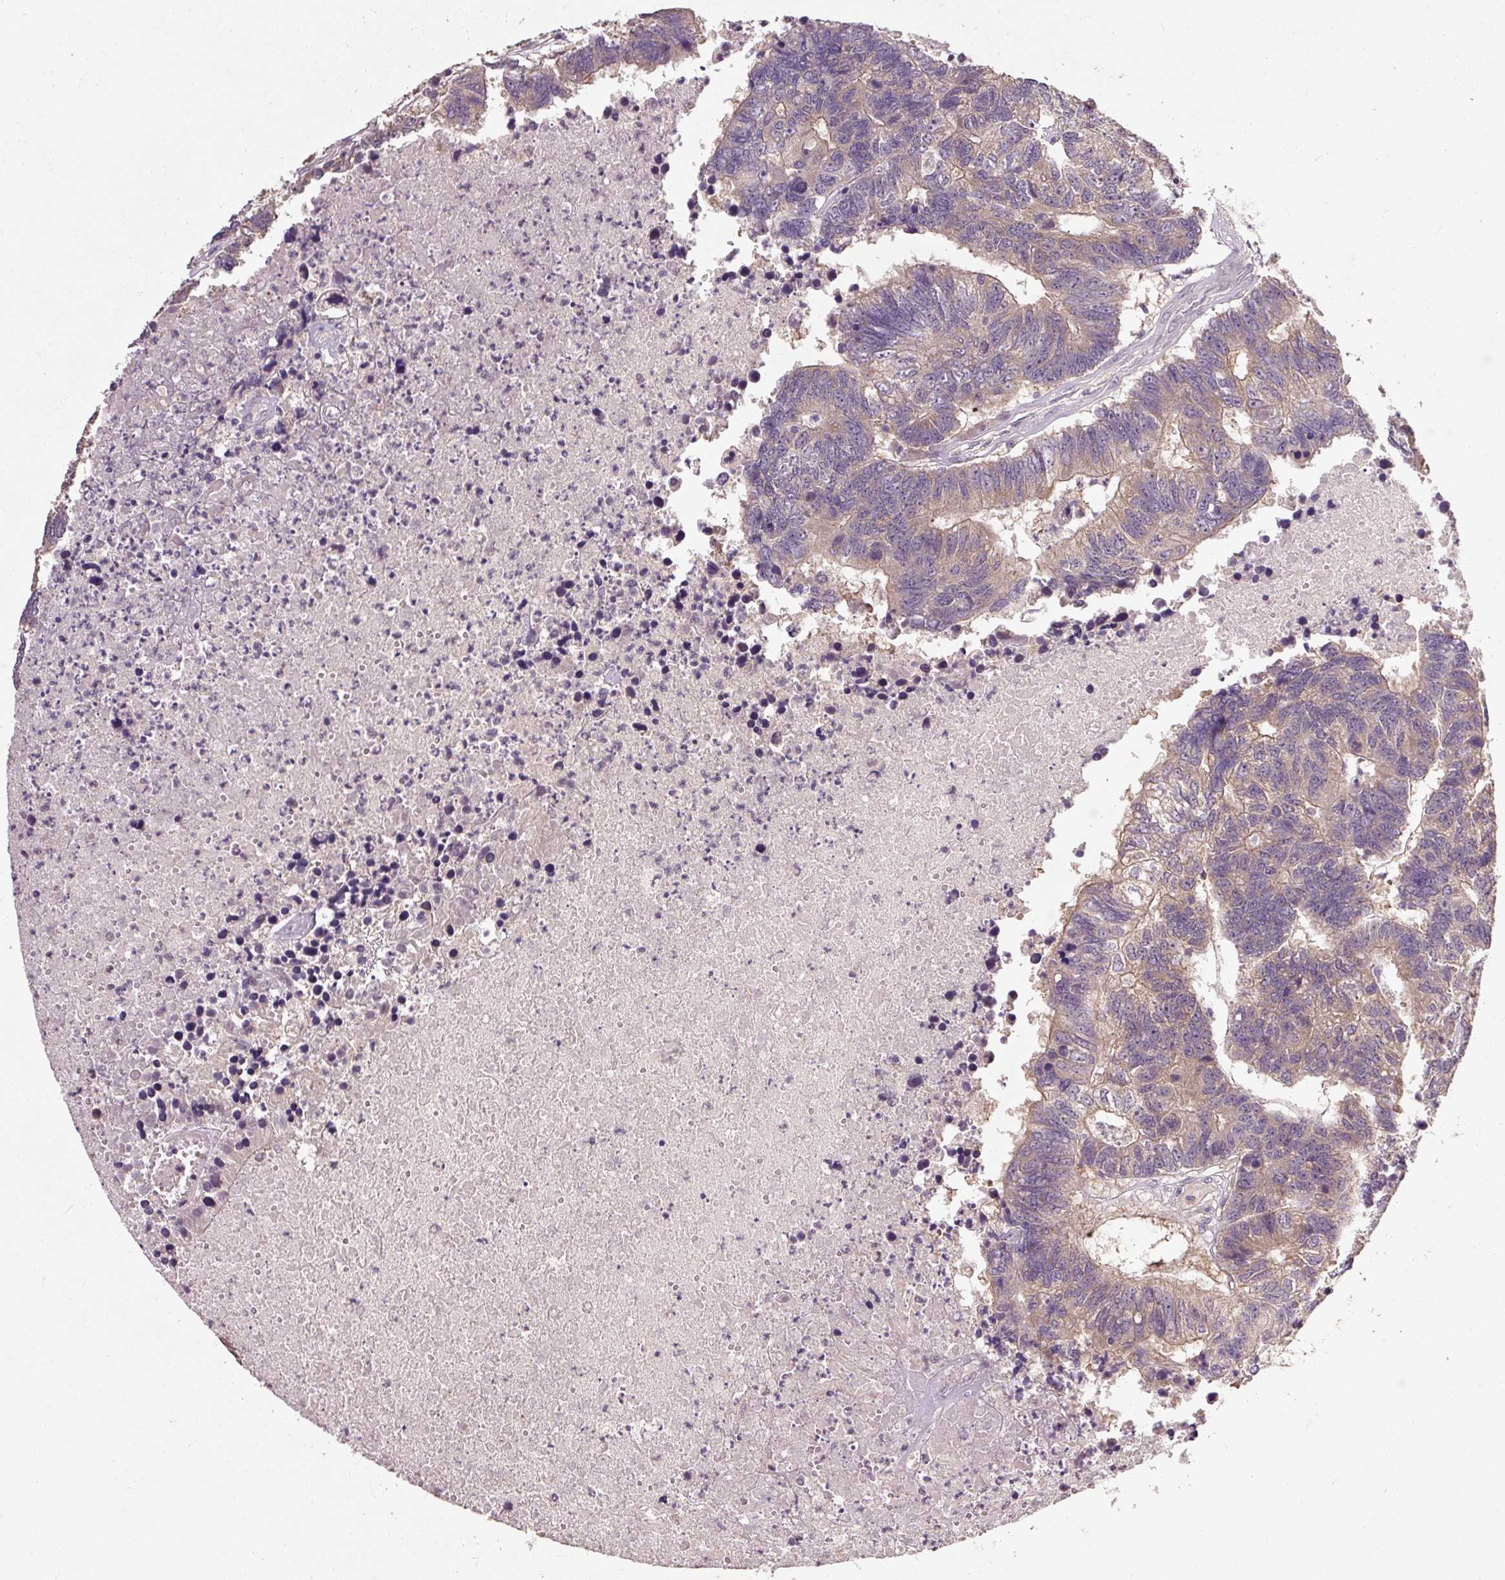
{"staining": {"intensity": "weak", "quantity": "25%-75%", "location": "cytoplasmic/membranous"}, "tissue": "colorectal cancer", "cell_type": "Tumor cells", "image_type": "cancer", "snomed": [{"axis": "morphology", "description": "Adenocarcinoma, NOS"}, {"axis": "topography", "description": "Colon"}], "caption": "A low amount of weak cytoplasmic/membranous expression is identified in about 25%-75% of tumor cells in colorectal cancer tissue. Immunohistochemistry stains the protein in brown and the nuclei are stained blue.", "gene": "CFAP65", "patient": {"sex": "female", "age": 48}}